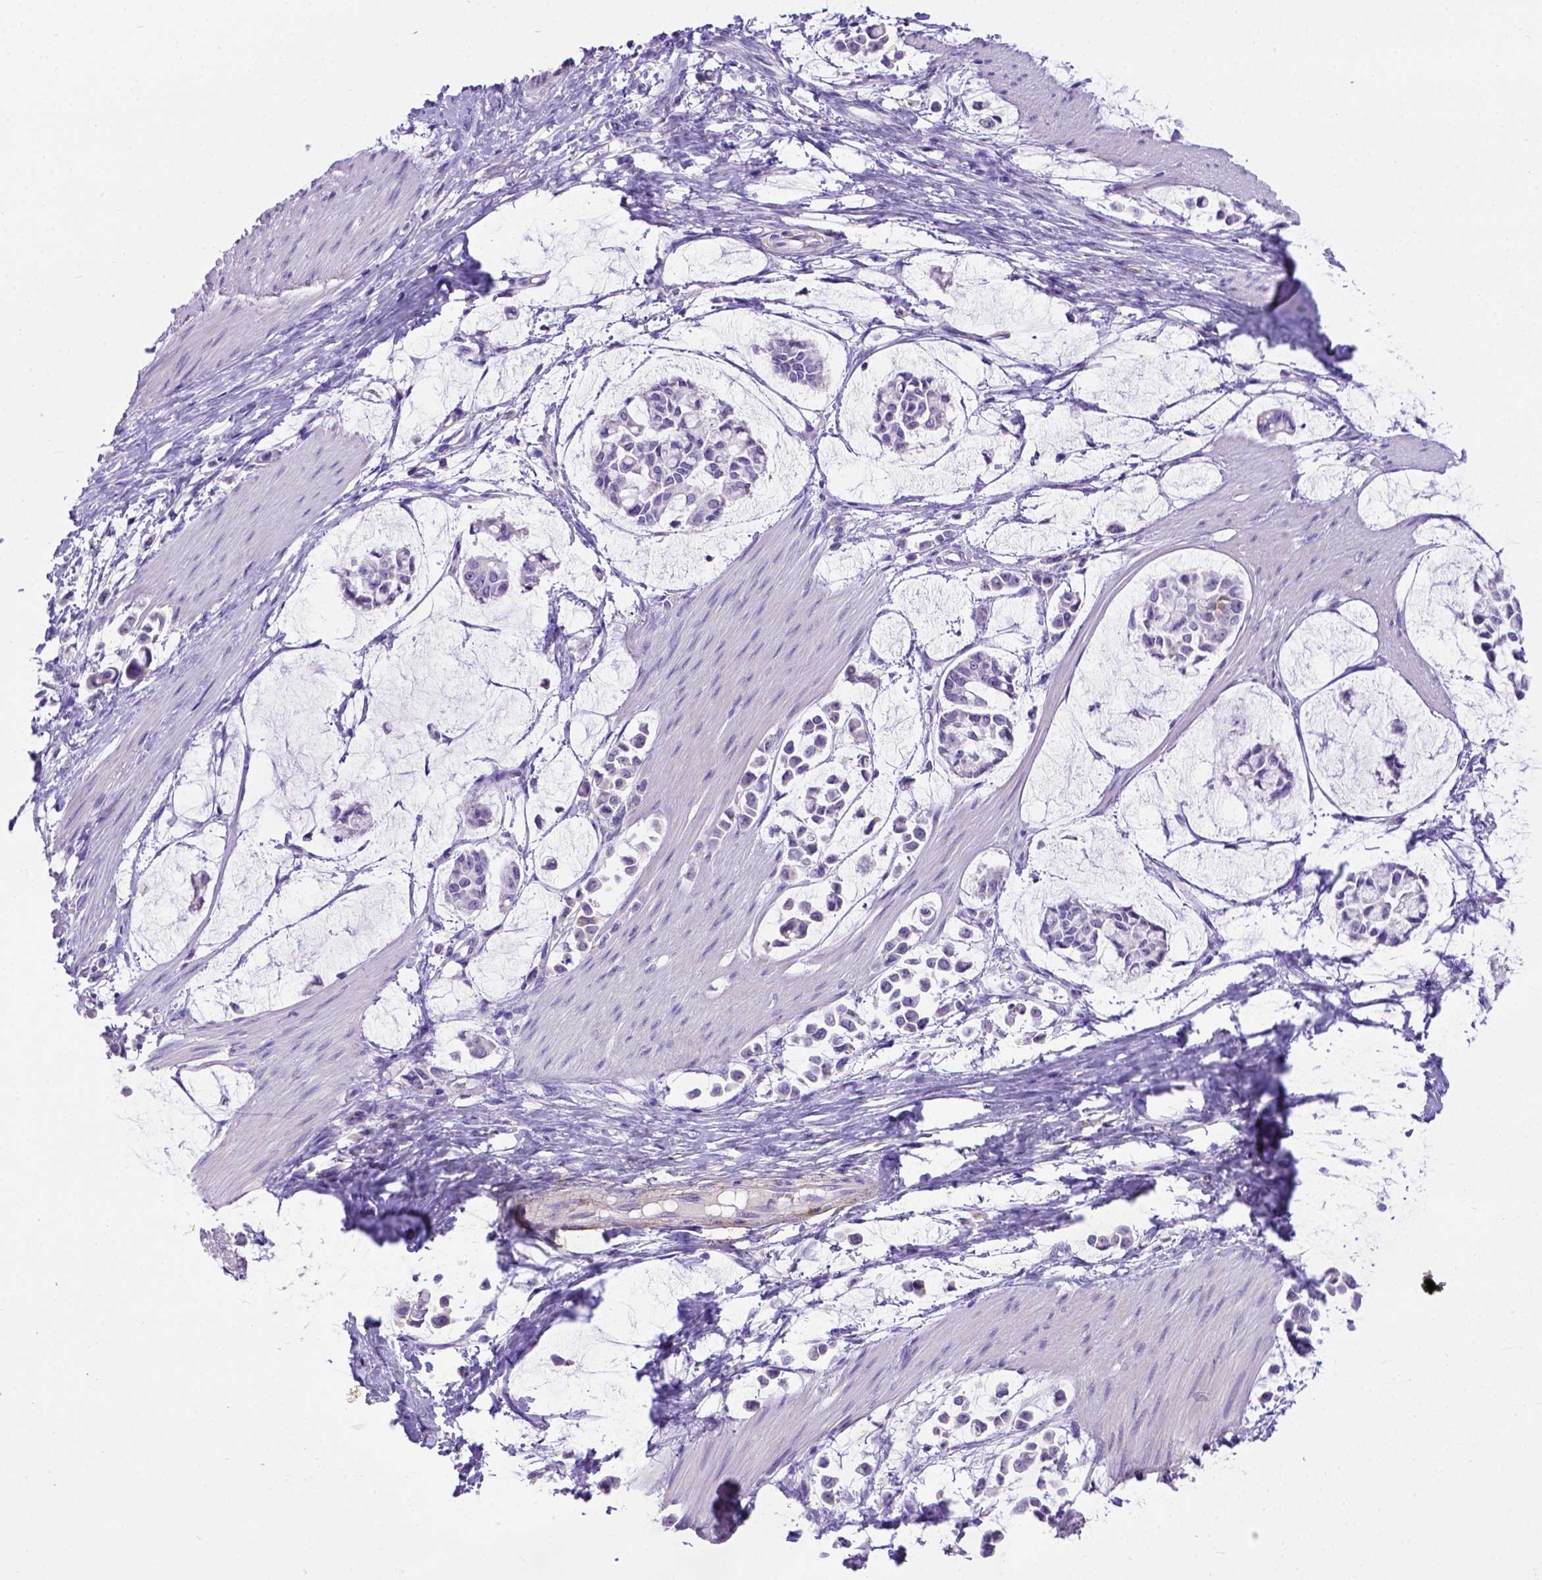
{"staining": {"intensity": "negative", "quantity": "none", "location": "none"}, "tissue": "stomach cancer", "cell_type": "Tumor cells", "image_type": "cancer", "snomed": [{"axis": "morphology", "description": "Adenocarcinoma, NOS"}, {"axis": "topography", "description": "Stomach"}], "caption": "The photomicrograph displays no staining of tumor cells in adenocarcinoma (stomach). (Brightfield microscopy of DAB immunohistochemistry at high magnification).", "gene": "B3GAT1", "patient": {"sex": "male", "age": 82}}